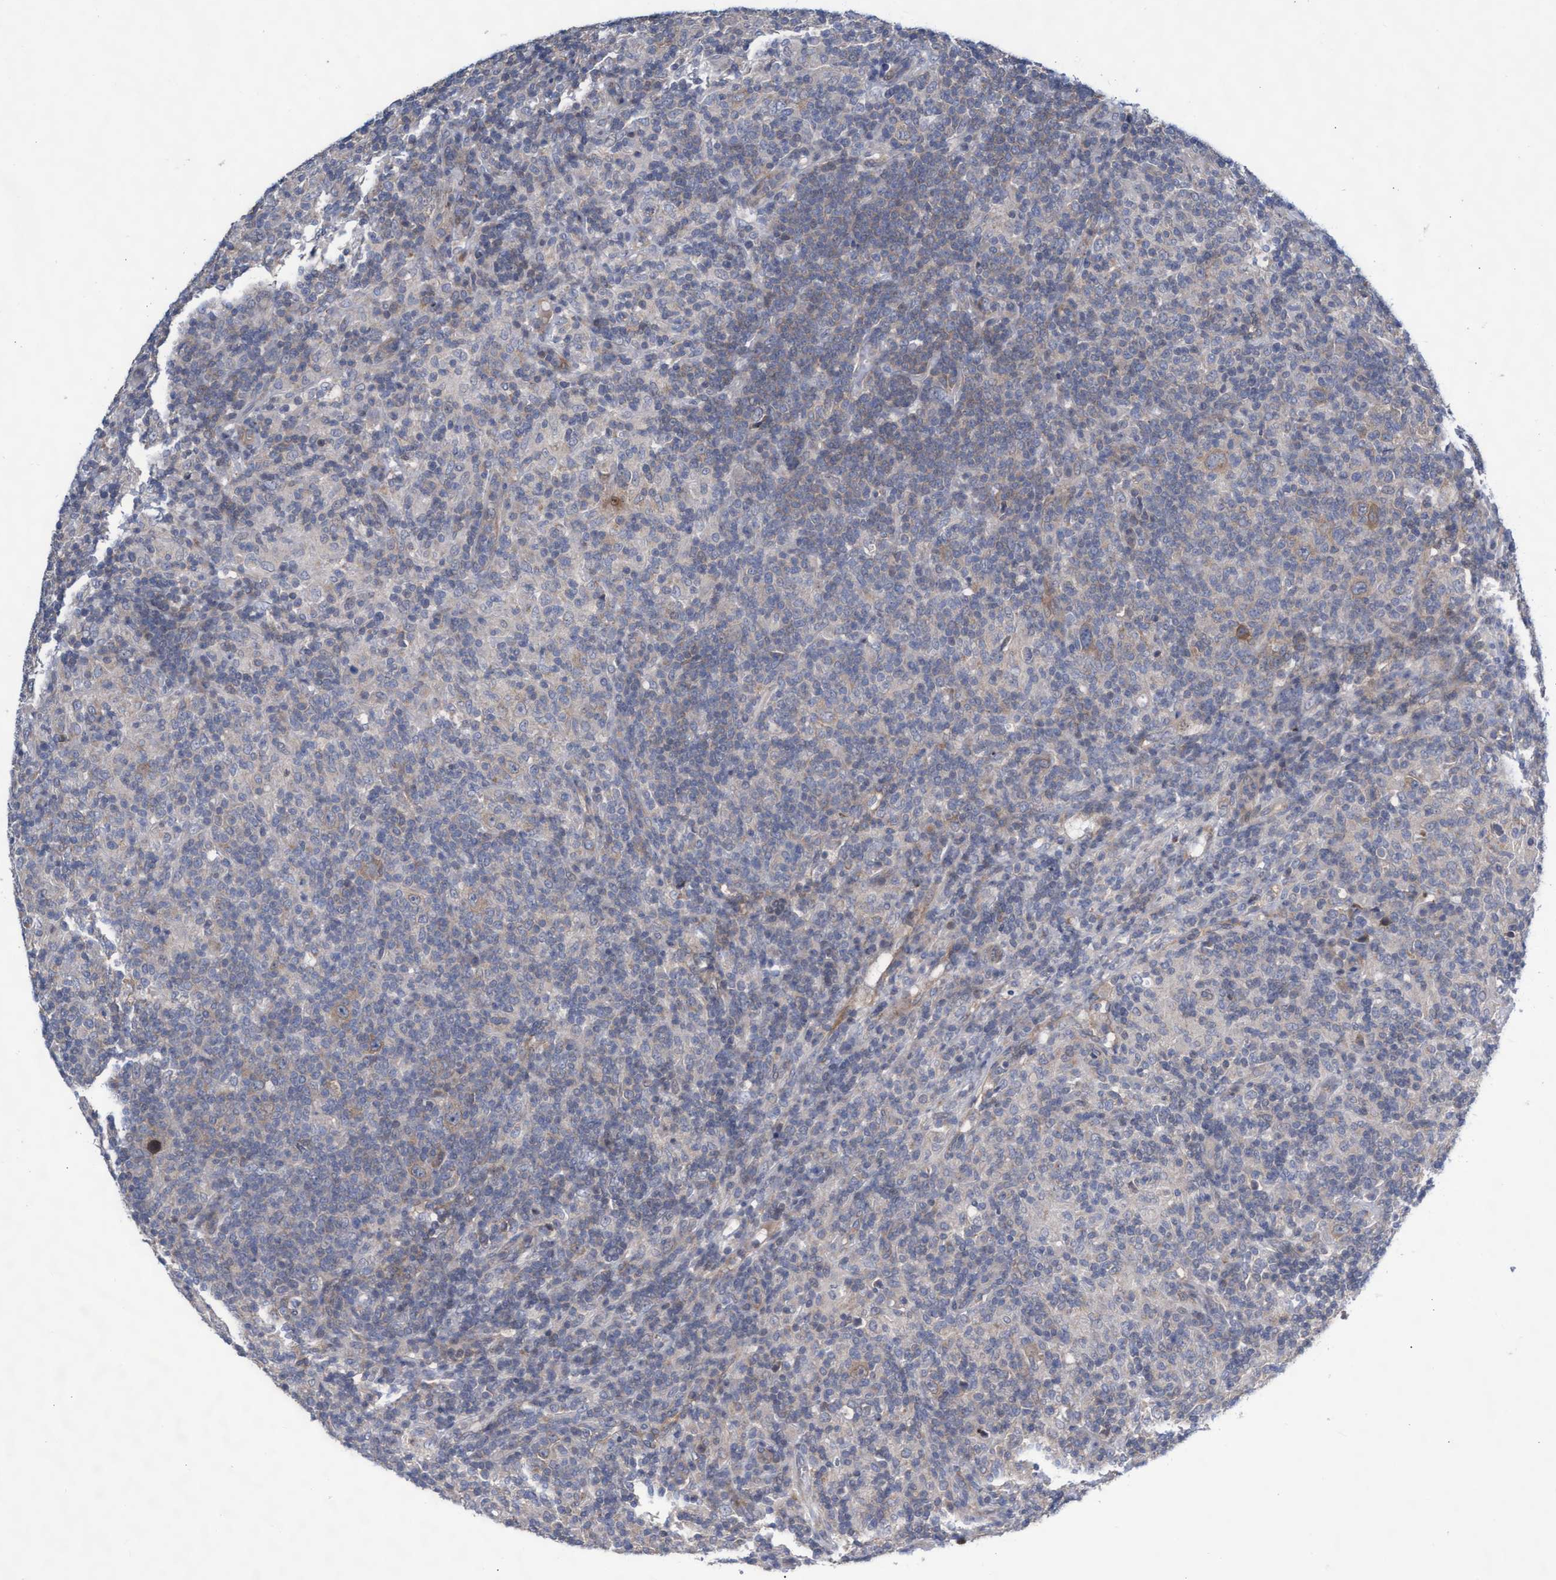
{"staining": {"intensity": "moderate", "quantity": ">75%", "location": "cytoplasmic/membranous"}, "tissue": "lymphoma", "cell_type": "Tumor cells", "image_type": "cancer", "snomed": [{"axis": "morphology", "description": "Hodgkin's disease, NOS"}, {"axis": "topography", "description": "Lymph node"}], "caption": "Hodgkin's disease stained for a protein (brown) reveals moderate cytoplasmic/membranous positive expression in approximately >75% of tumor cells.", "gene": "ABCF2", "patient": {"sex": "male", "age": 70}}